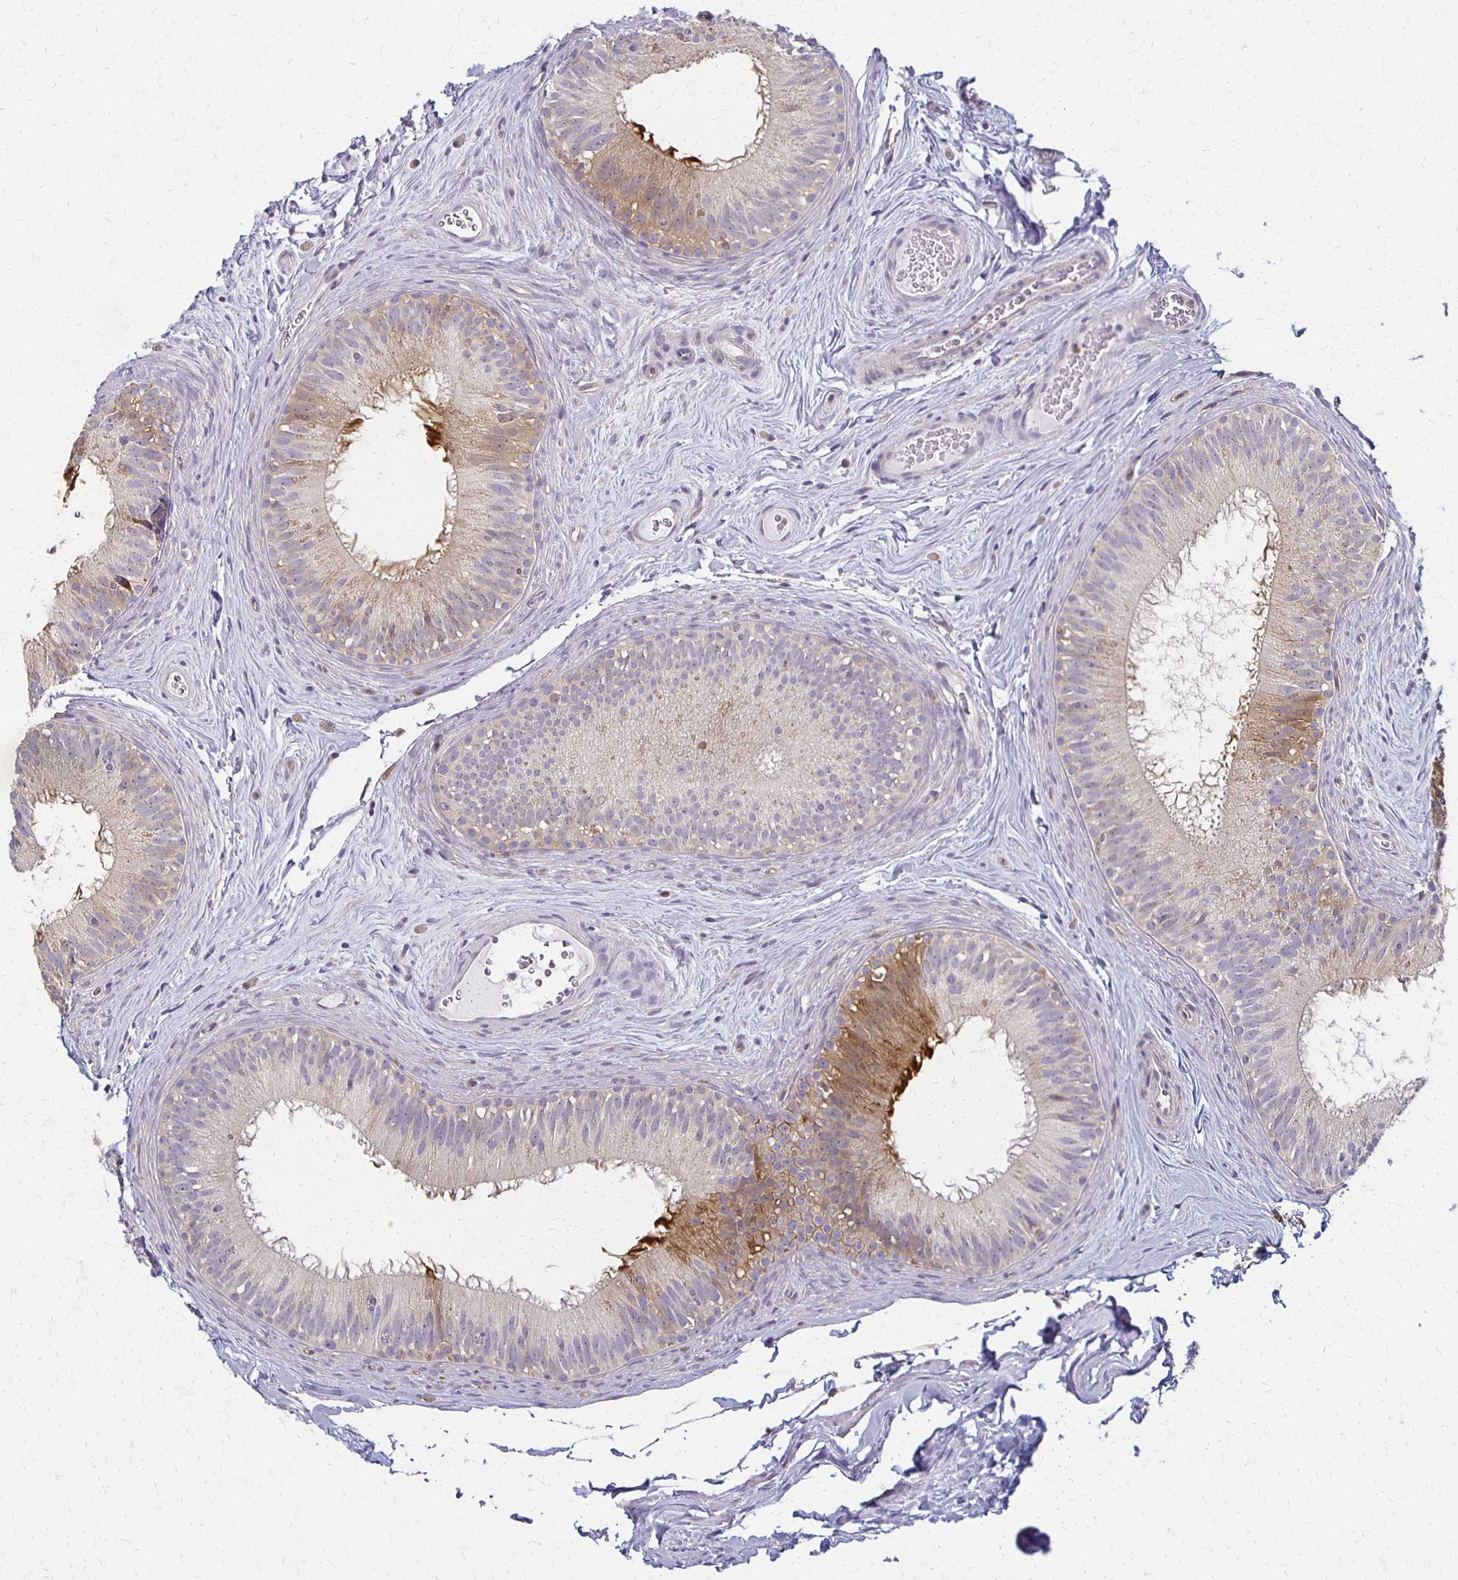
{"staining": {"intensity": "moderate", "quantity": ">75%", "location": "cytoplasmic/membranous"}, "tissue": "epididymis", "cell_type": "Glandular cells", "image_type": "normal", "snomed": [{"axis": "morphology", "description": "Normal tissue, NOS"}, {"axis": "topography", "description": "Epididymis"}], "caption": "Glandular cells display medium levels of moderate cytoplasmic/membranous expression in about >75% of cells in normal epididymis. The staining was performed using DAB to visualize the protein expression in brown, while the nuclei were stained in blue with hematoxylin (Magnification: 20x).", "gene": "GPX4", "patient": {"sex": "male", "age": 44}}